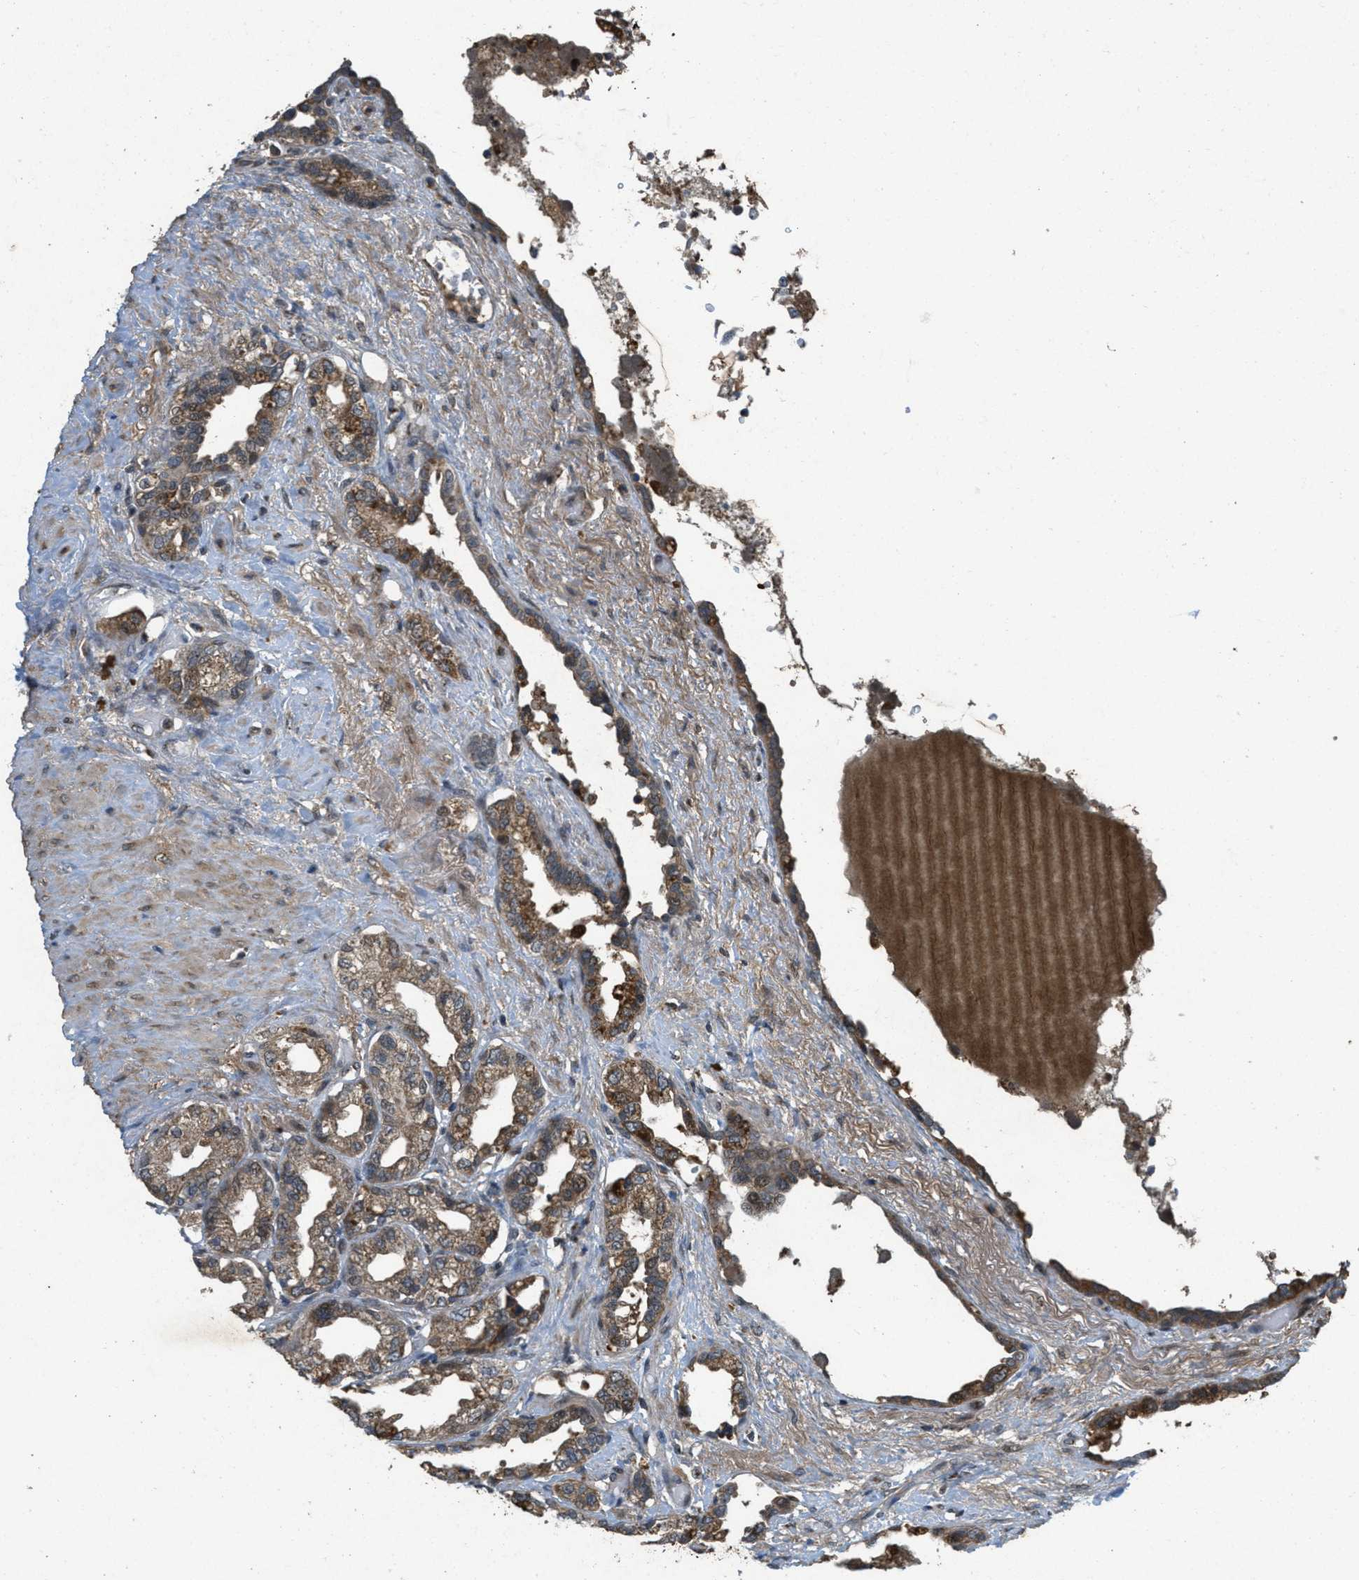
{"staining": {"intensity": "moderate", "quantity": ">75%", "location": "cytoplasmic/membranous"}, "tissue": "seminal vesicle", "cell_type": "Glandular cells", "image_type": "normal", "snomed": [{"axis": "morphology", "description": "Normal tissue, NOS"}, {"axis": "topography", "description": "Seminal veicle"}], "caption": "Protein expression analysis of normal seminal vesicle demonstrates moderate cytoplasmic/membranous expression in about >75% of glandular cells. (DAB IHC, brown staining for protein, blue staining for nuclei).", "gene": "PPP1R15A", "patient": {"sex": "male", "age": 61}}